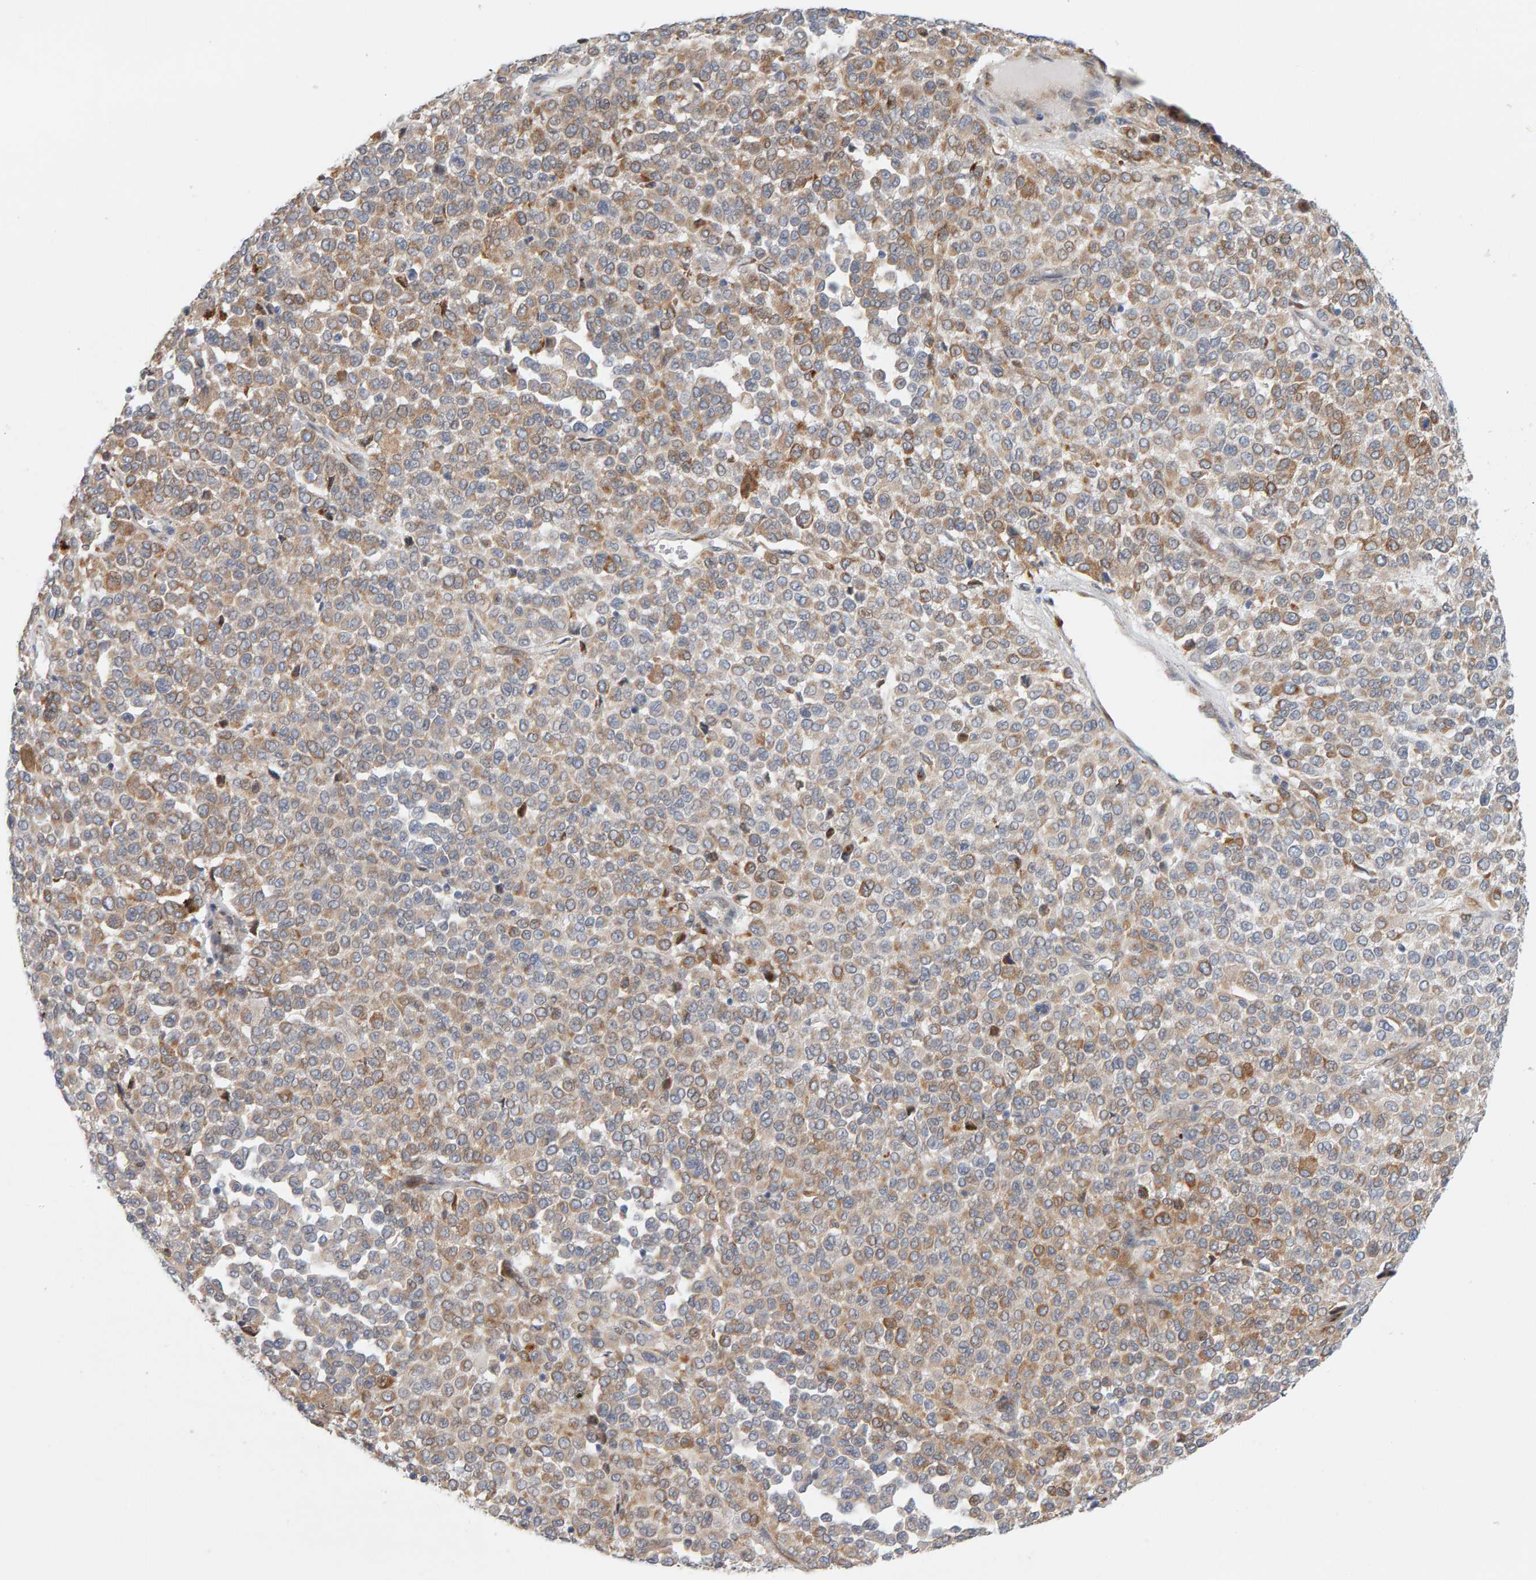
{"staining": {"intensity": "weak", "quantity": ">75%", "location": "cytoplasmic/membranous"}, "tissue": "melanoma", "cell_type": "Tumor cells", "image_type": "cancer", "snomed": [{"axis": "morphology", "description": "Malignant melanoma, Metastatic site"}, {"axis": "topography", "description": "Pancreas"}], "caption": "High-magnification brightfield microscopy of malignant melanoma (metastatic site) stained with DAB (3,3'-diaminobenzidine) (brown) and counterstained with hematoxylin (blue). tumor cells exhibit weak cytoplasmic/membranous staining is appreciated in about>75% of cells.", "gene": "ENGASE", "patient": {"sex": "female", "age": 30}}